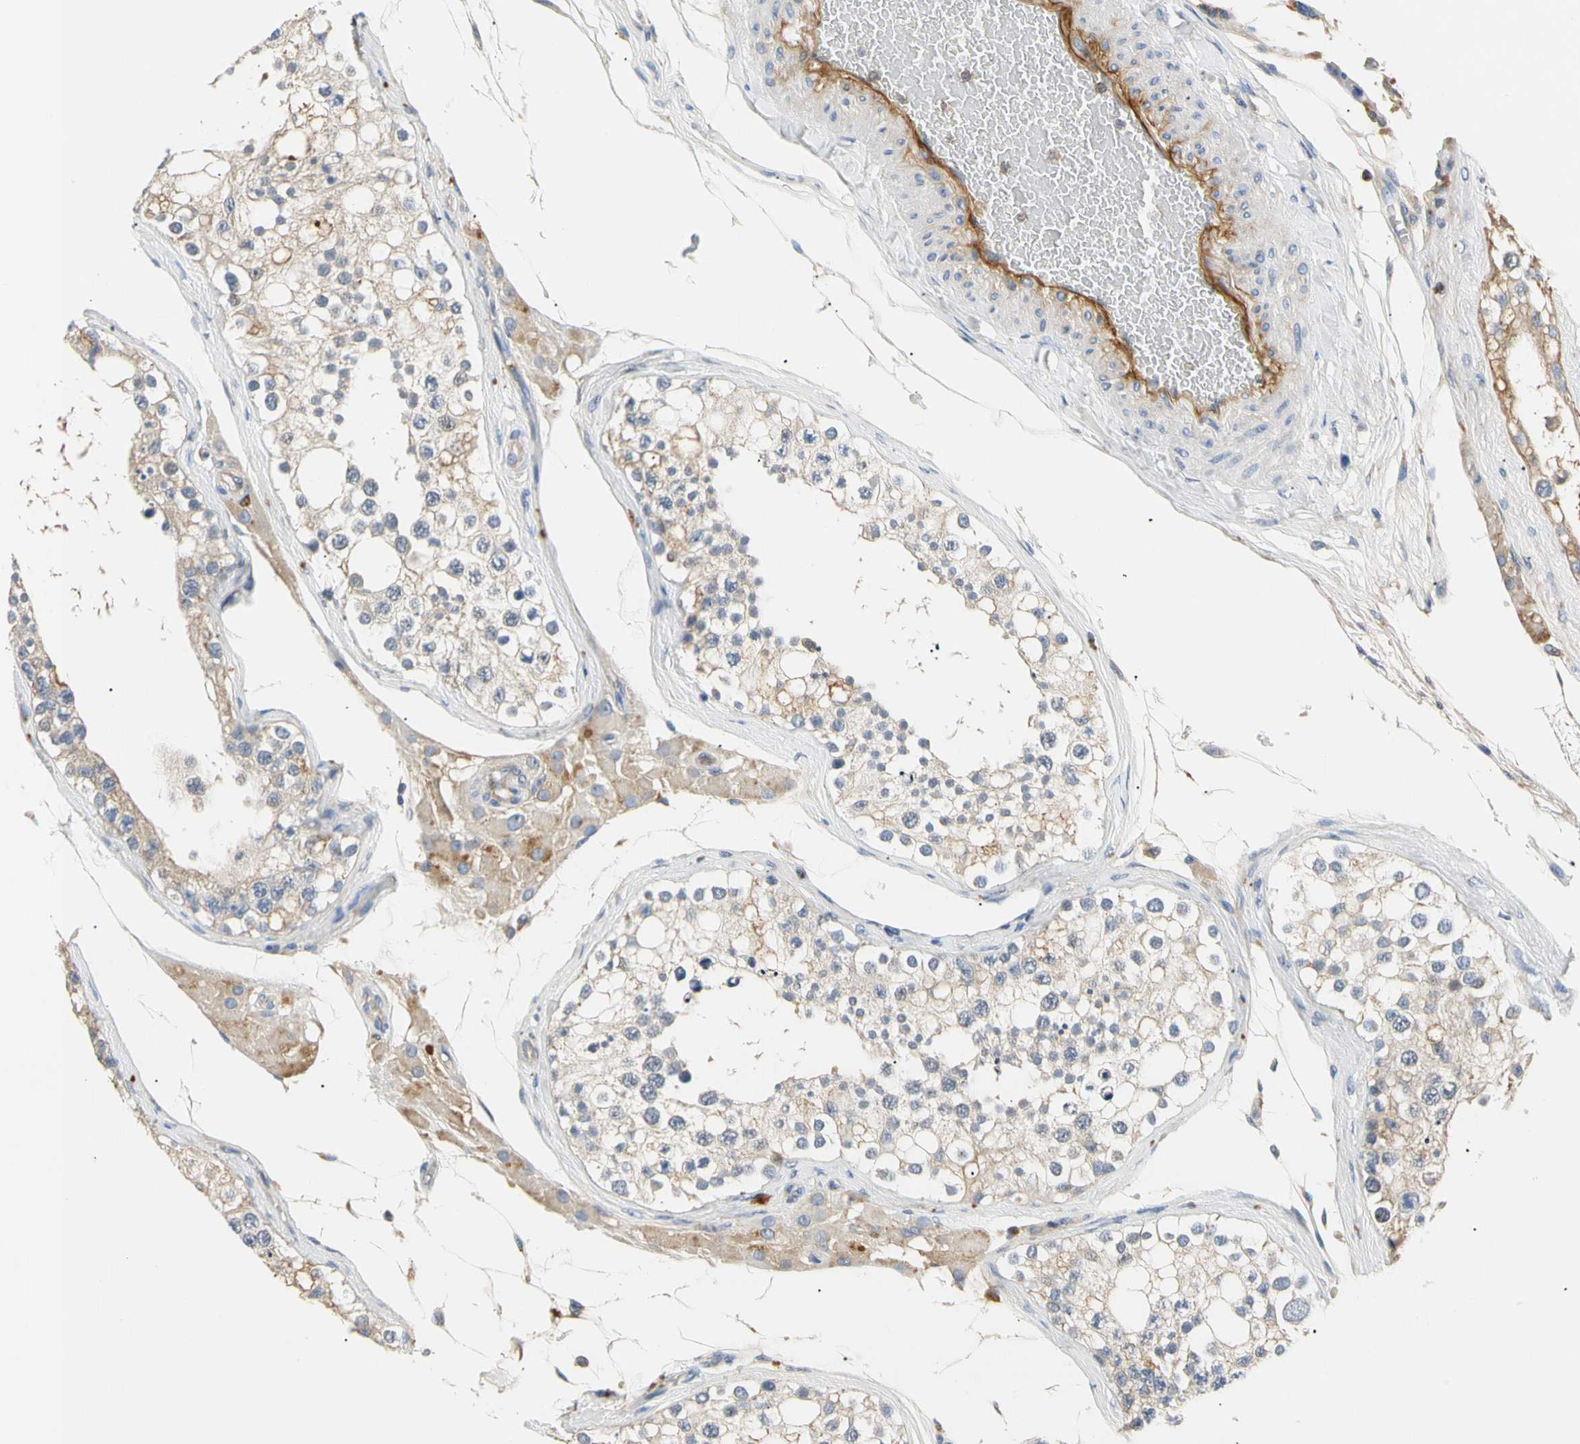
{"staining": {"intensity": "weak", "quantity": "<25%", "location": "cytoplasmic/membranous"}, "tissue": "testis", "cell_type": "Cells in seminiferous ducts", "image_type": "normal", "snomed": [{"axis": "morphology", "description": "Normal tissue, NOS"}, {"axis": "topography", "description": "Testis"}], "caption": "Human testis stained for a protein using immunohistochemistry exhibits no positivity in cells in seminiferous ducts.", "gene": "TNFRSF18", "patient": {"sex": "male", "age": 68}}